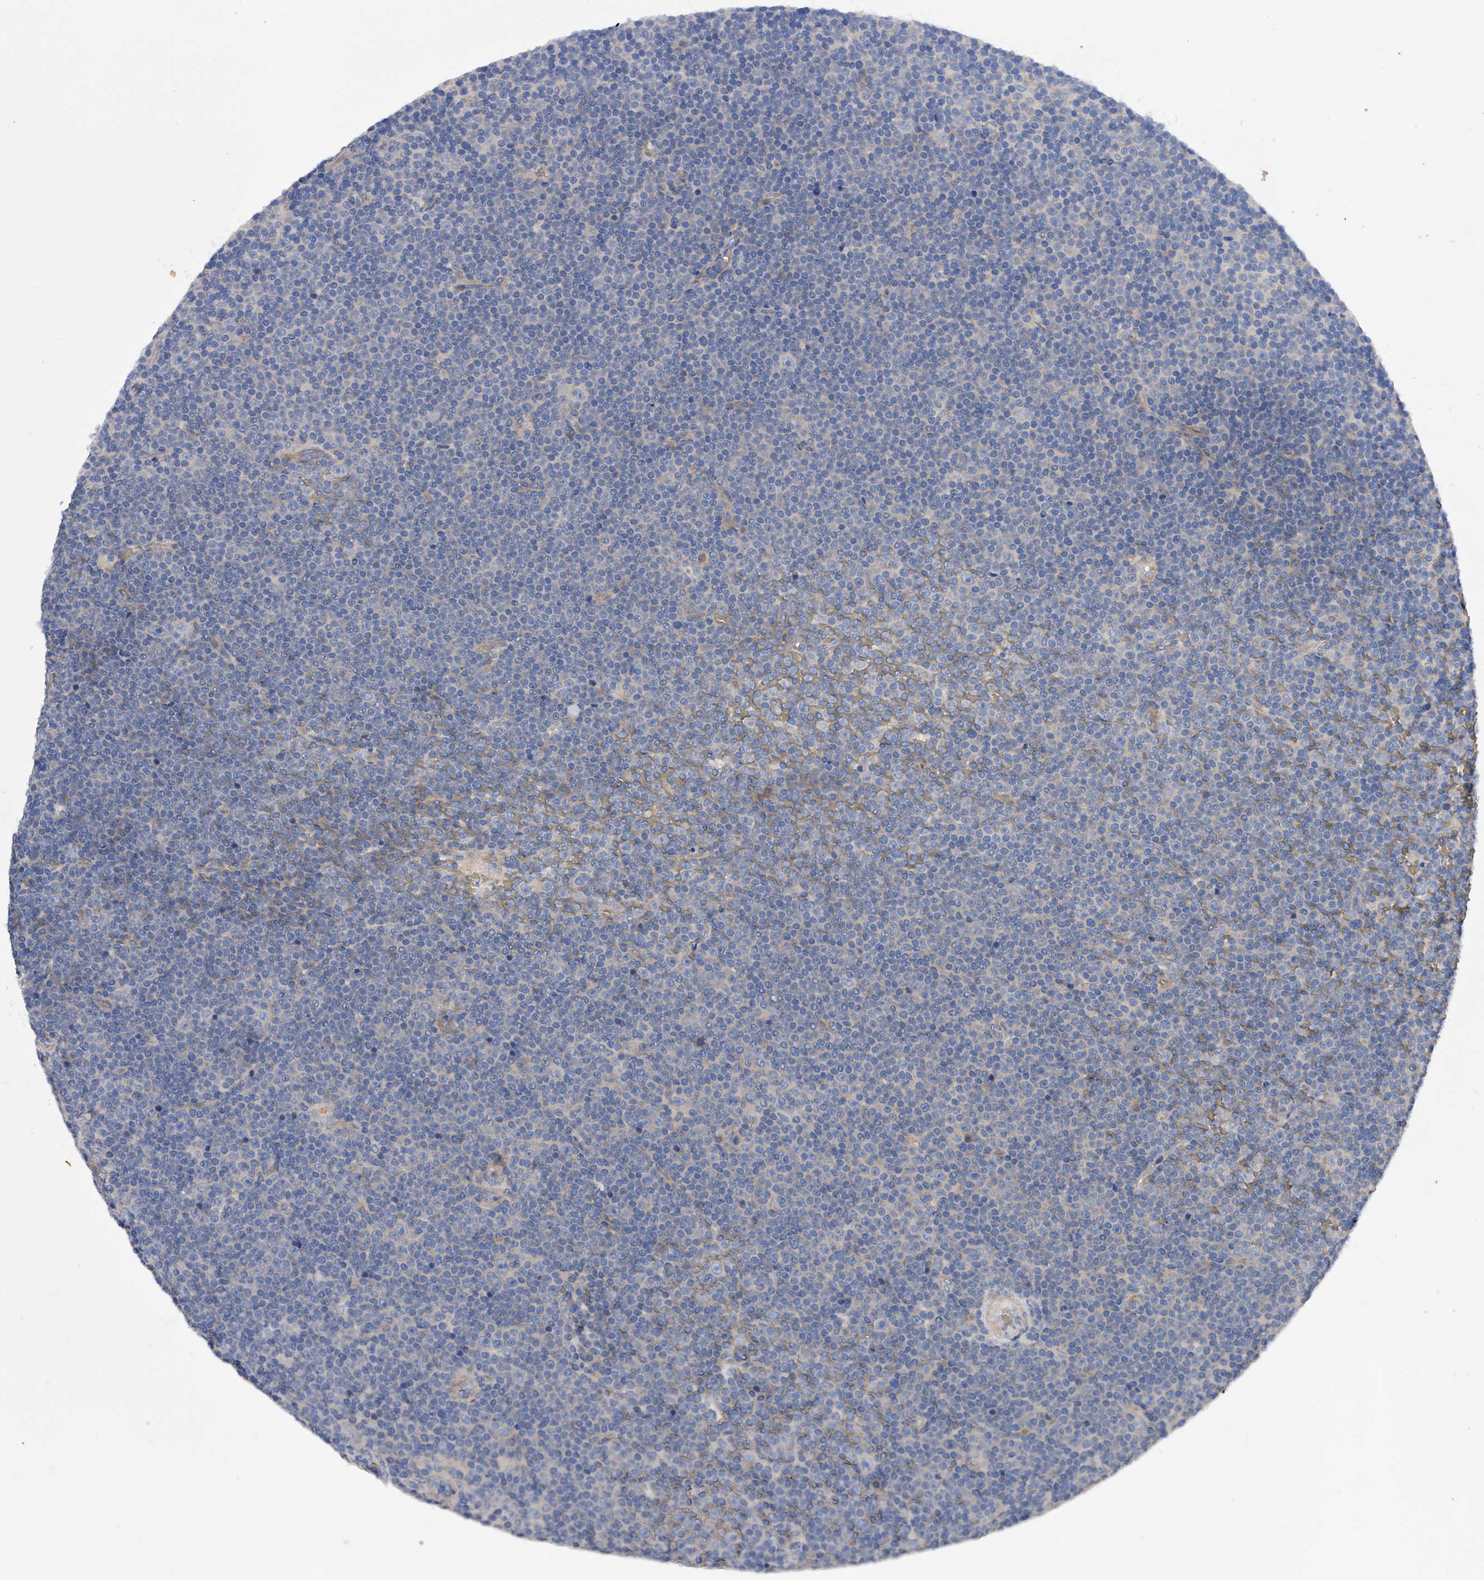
{"staining": {"intensity": "negative", "quantity": "none", "location": "none"}, "tissue": "lymphoma", "cell_type": "Tumor cells", "image_type": "cancer", "snomed": [{"axis": "morphology", "description": "Malignant lymphoma, non-Hodgkin's type, Low grade"}, {"axis": "topography", "description": "Lymph node"}], "caption": "Tumor cells are negative for protein expression in human malignant lymphoma, non-Hodgkin's type (low-grade).", "gene": "PPP5C", "patient": {"sex": "female", "age": 67}}